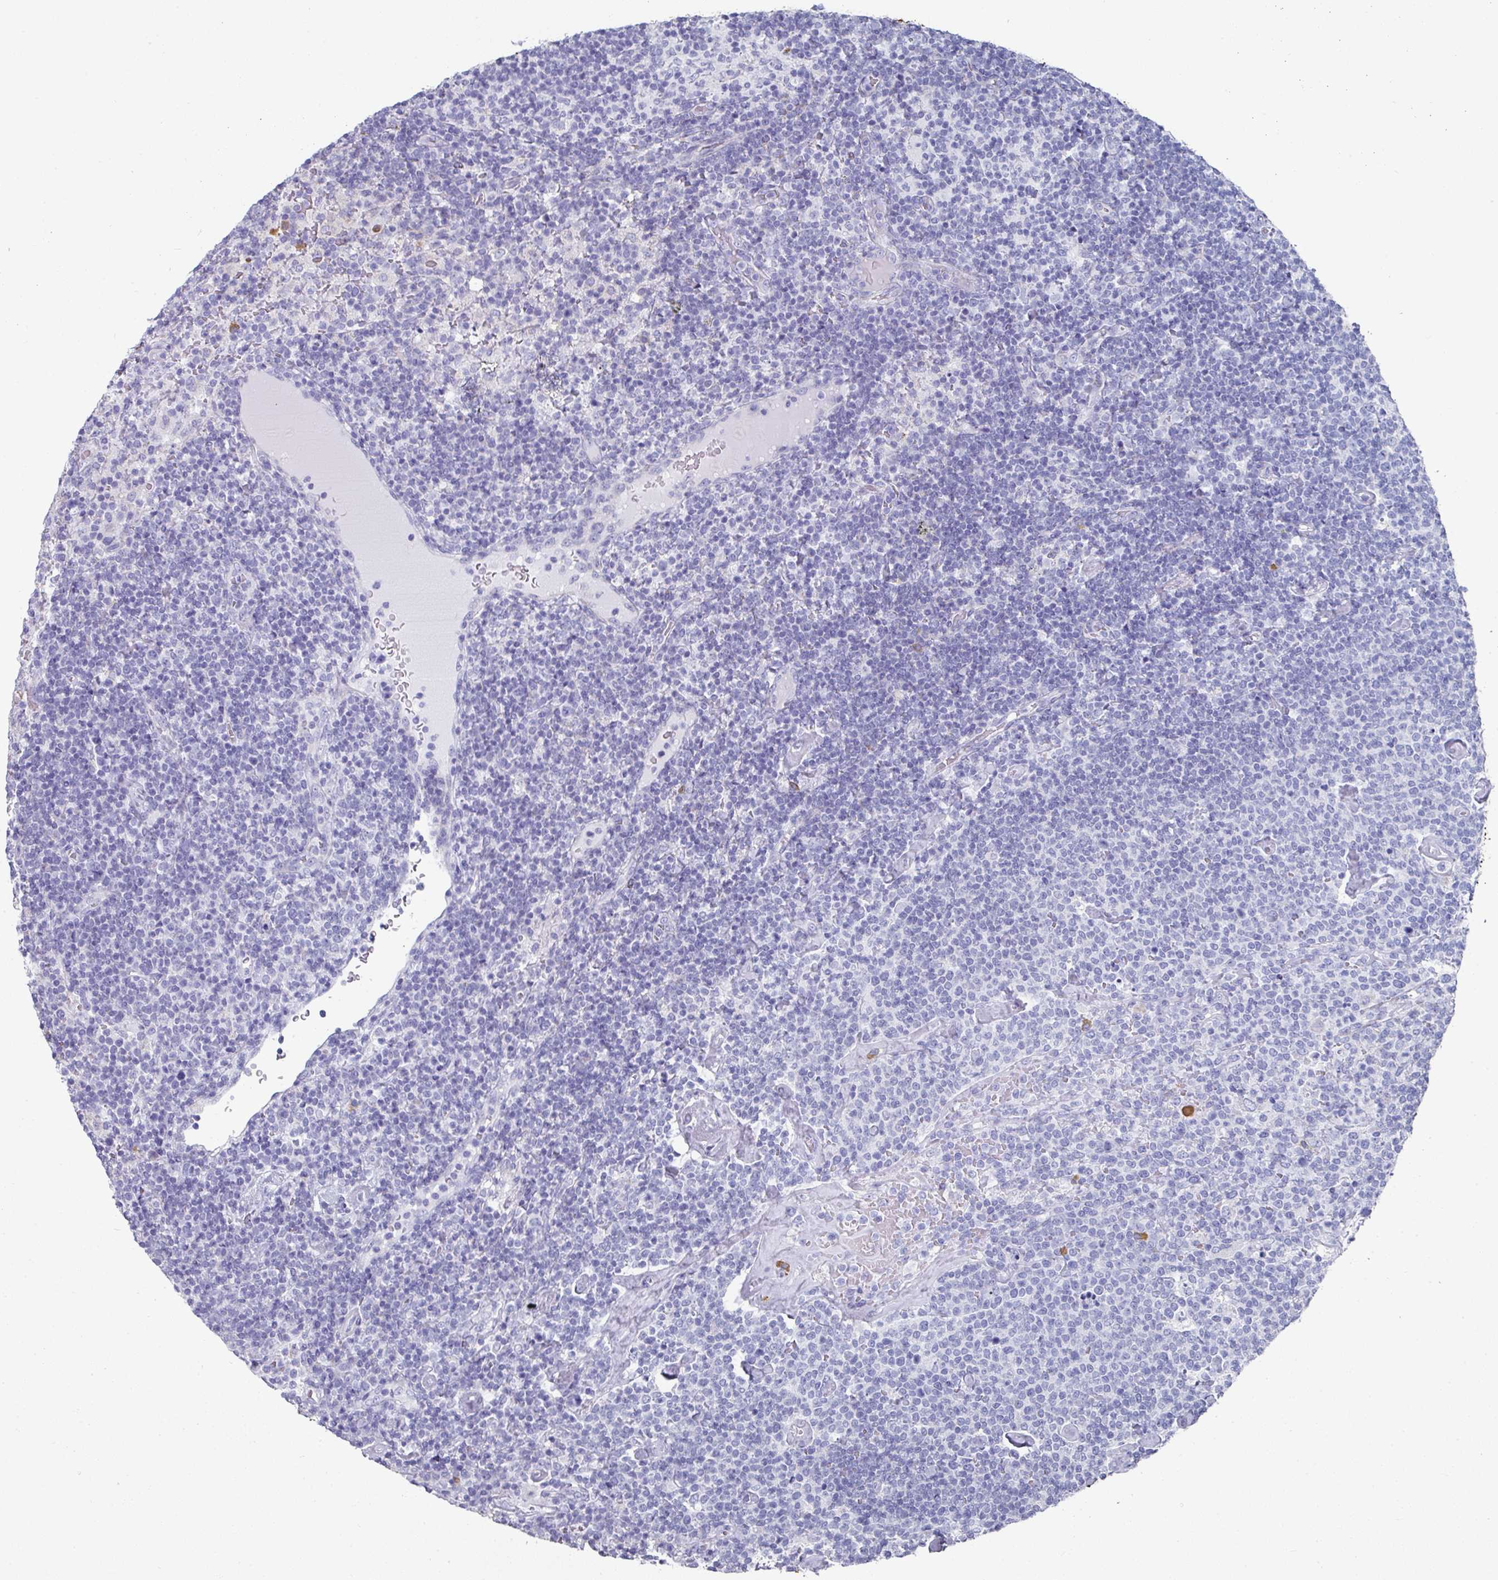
{"staining": {"intensity": "negative", "quantity": "none", "location": "none"}, "tissue": "lymphoma", "cell_type": "Tumor cells", "image_type": "cancer", "snomed": [{"axis": "morphology", "description": "Malignant lymphoma, non-Hodgkin's type, High grade"}, {"axis": "topography", "description": "Lymph node"}], "caption": "IHC micrograph of neoplastic tissue: human lymphoma stained with DAB (3,3'-diaminobenzidine) demonstrates no significant protein staining in tumor cells.", "gene": "SETBP1", "patient": {"sex": "male", "age": 61}}